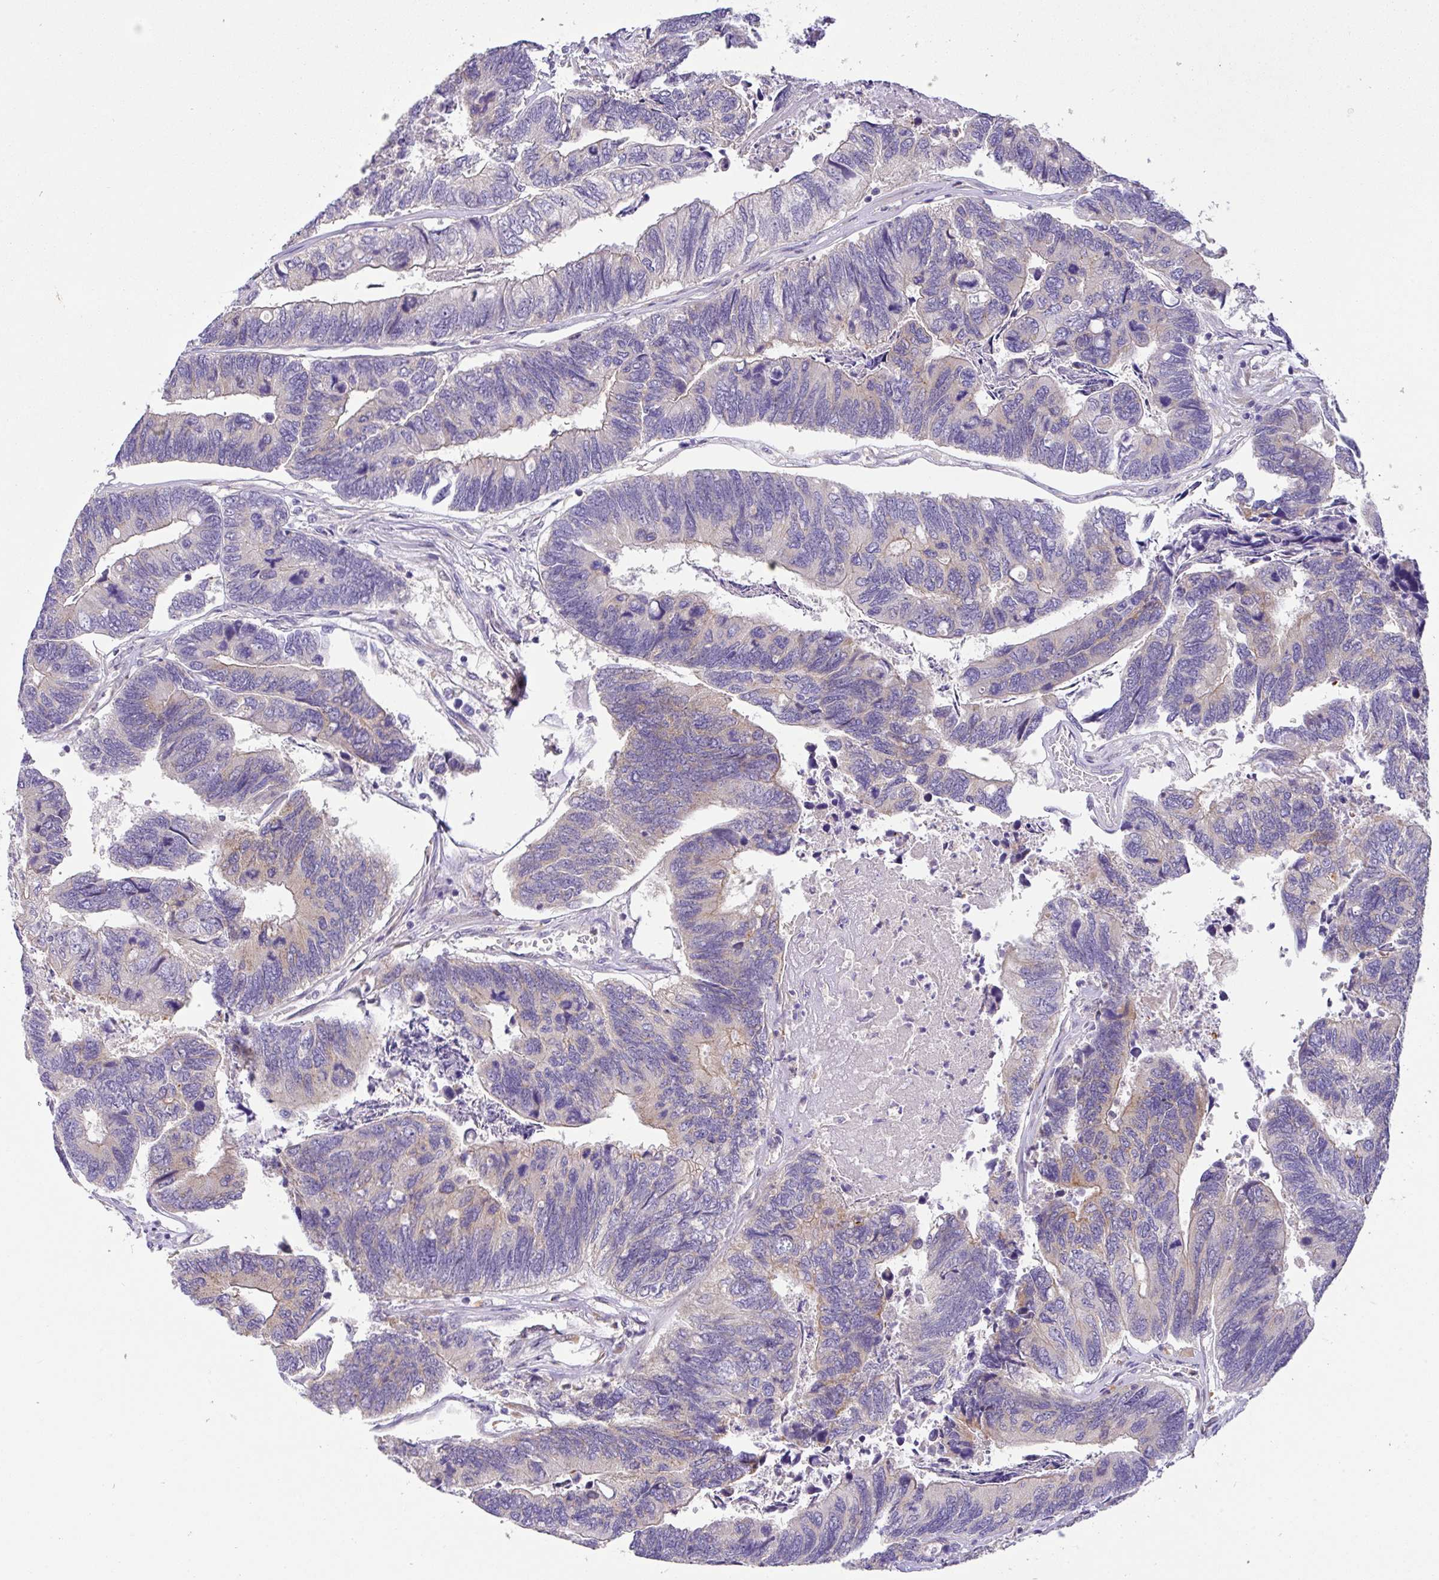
{"staining": {"intensity": "weak", "quantity": "<25%", "location": "cytoplasmic/membranous"}, "tissue": "colorectal cancer", "cell_type": "Tumor cells", "image_type": "cancer", "snomed": [{"axis": "morphology", "description": "Adenocarcinoma, NOS"}, {"axis": "topography", "description": "Colon"}], "caption": "DAB immunohistochemical staining of adenocarcinoma (colorectal) exhibits no significant positivity in tumor cells.", "gene": "EPN3", "patient": {"sex": "female", "age": 67}}